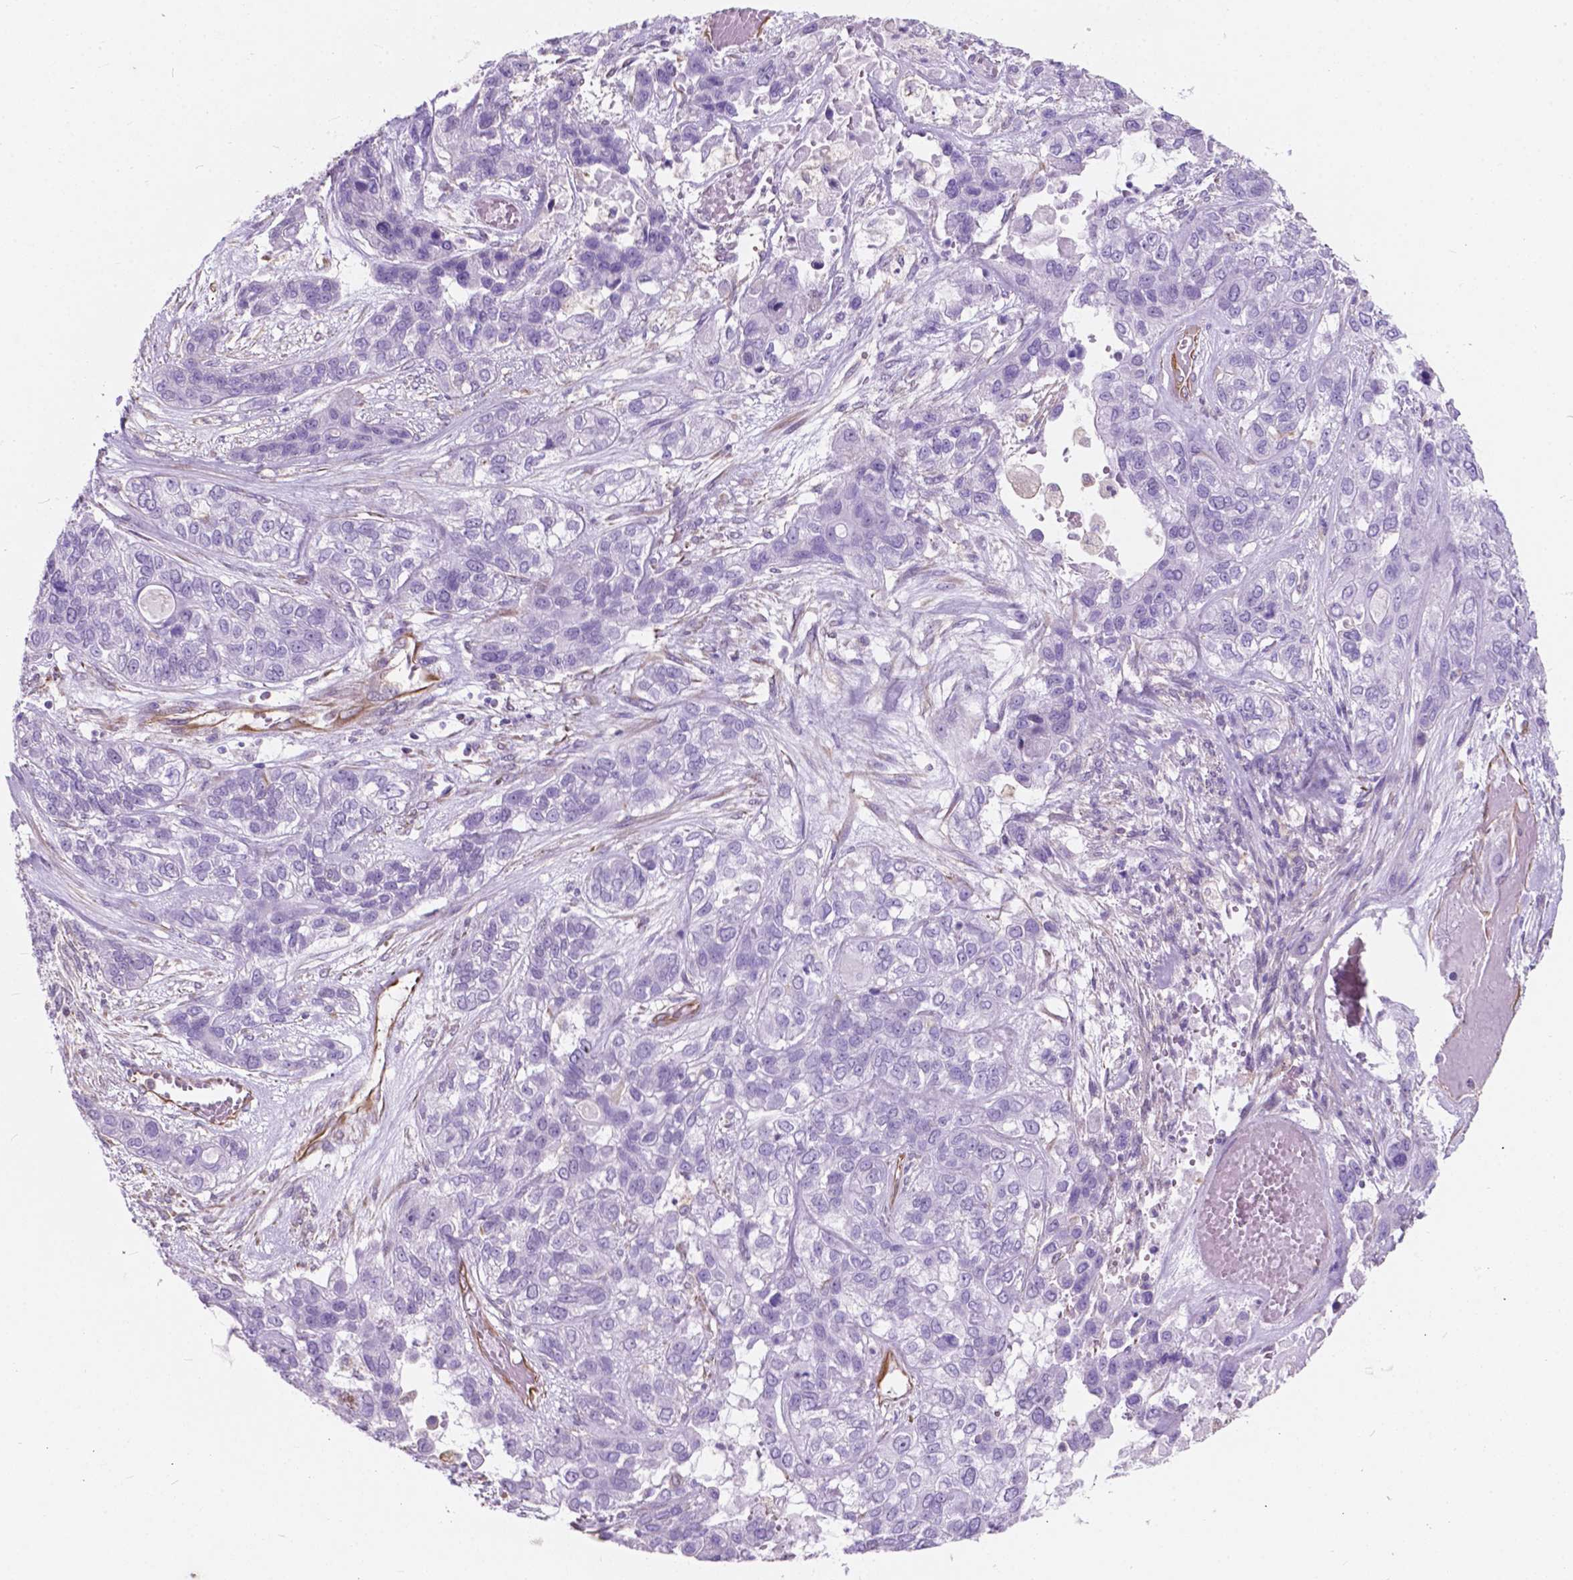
{"staining": {"intensity": "negative", "quantity": "none", "location": "none"}, "tissue": "lung cancer", "cell_type": "Tumor cells", "image_type": "cancer", "snomed": [{"axis": "morphology", "description": "Squamous cell carcinoma, NOS"}, {"axis": "topography", "description": "Lung"}], "caption": "Lung squamous cell carcinoma was stained to show a protein in brown. There is no significant expression in tumor cells.", "gene": "AMOT", "patient": {"sex": "female", "age": 70}}